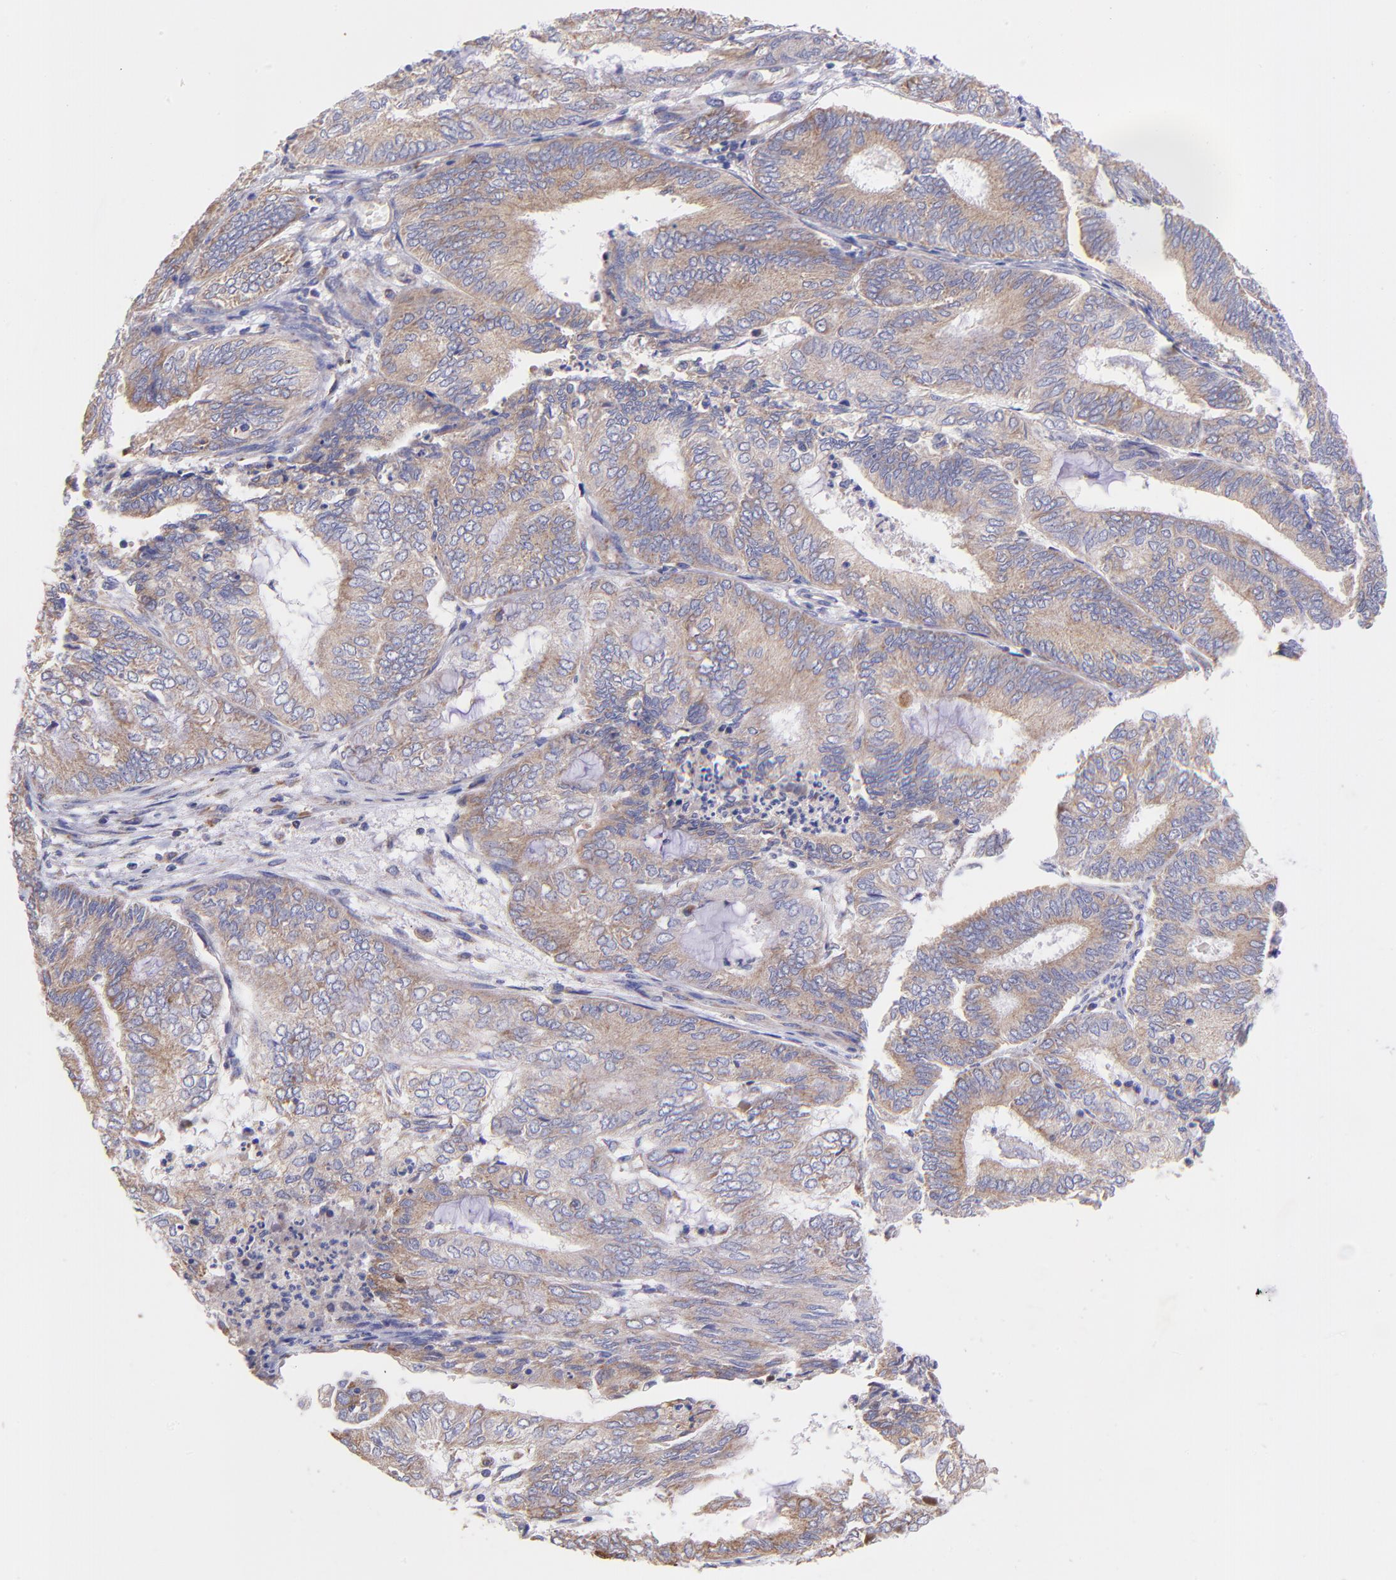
{"staining": {"intensity": "weak", "quantity": ">75%", "location": "cytoplasmic/membranous"}, "tissue": "endometrial cancer", "cell_type": "Tumor cells", "image_type": "cancer", "snomed": [{"axis": "morphology", "description": "Adenocarcinoma, NOS"}, {"axis": "topography", "description": "Endometrium"}], "caption": "Protein expression analysis of adenocarcinoma (endometrial) exhibits weak cytoplasmic/membranous positivity in approximately >75% of tumor cells. (DAB (3,3'-diaminobenzidine) IHC with brightfield microscopy, high magnification).", "gene": "PREX1", "patient": {"sex": "female", "age": 59}}